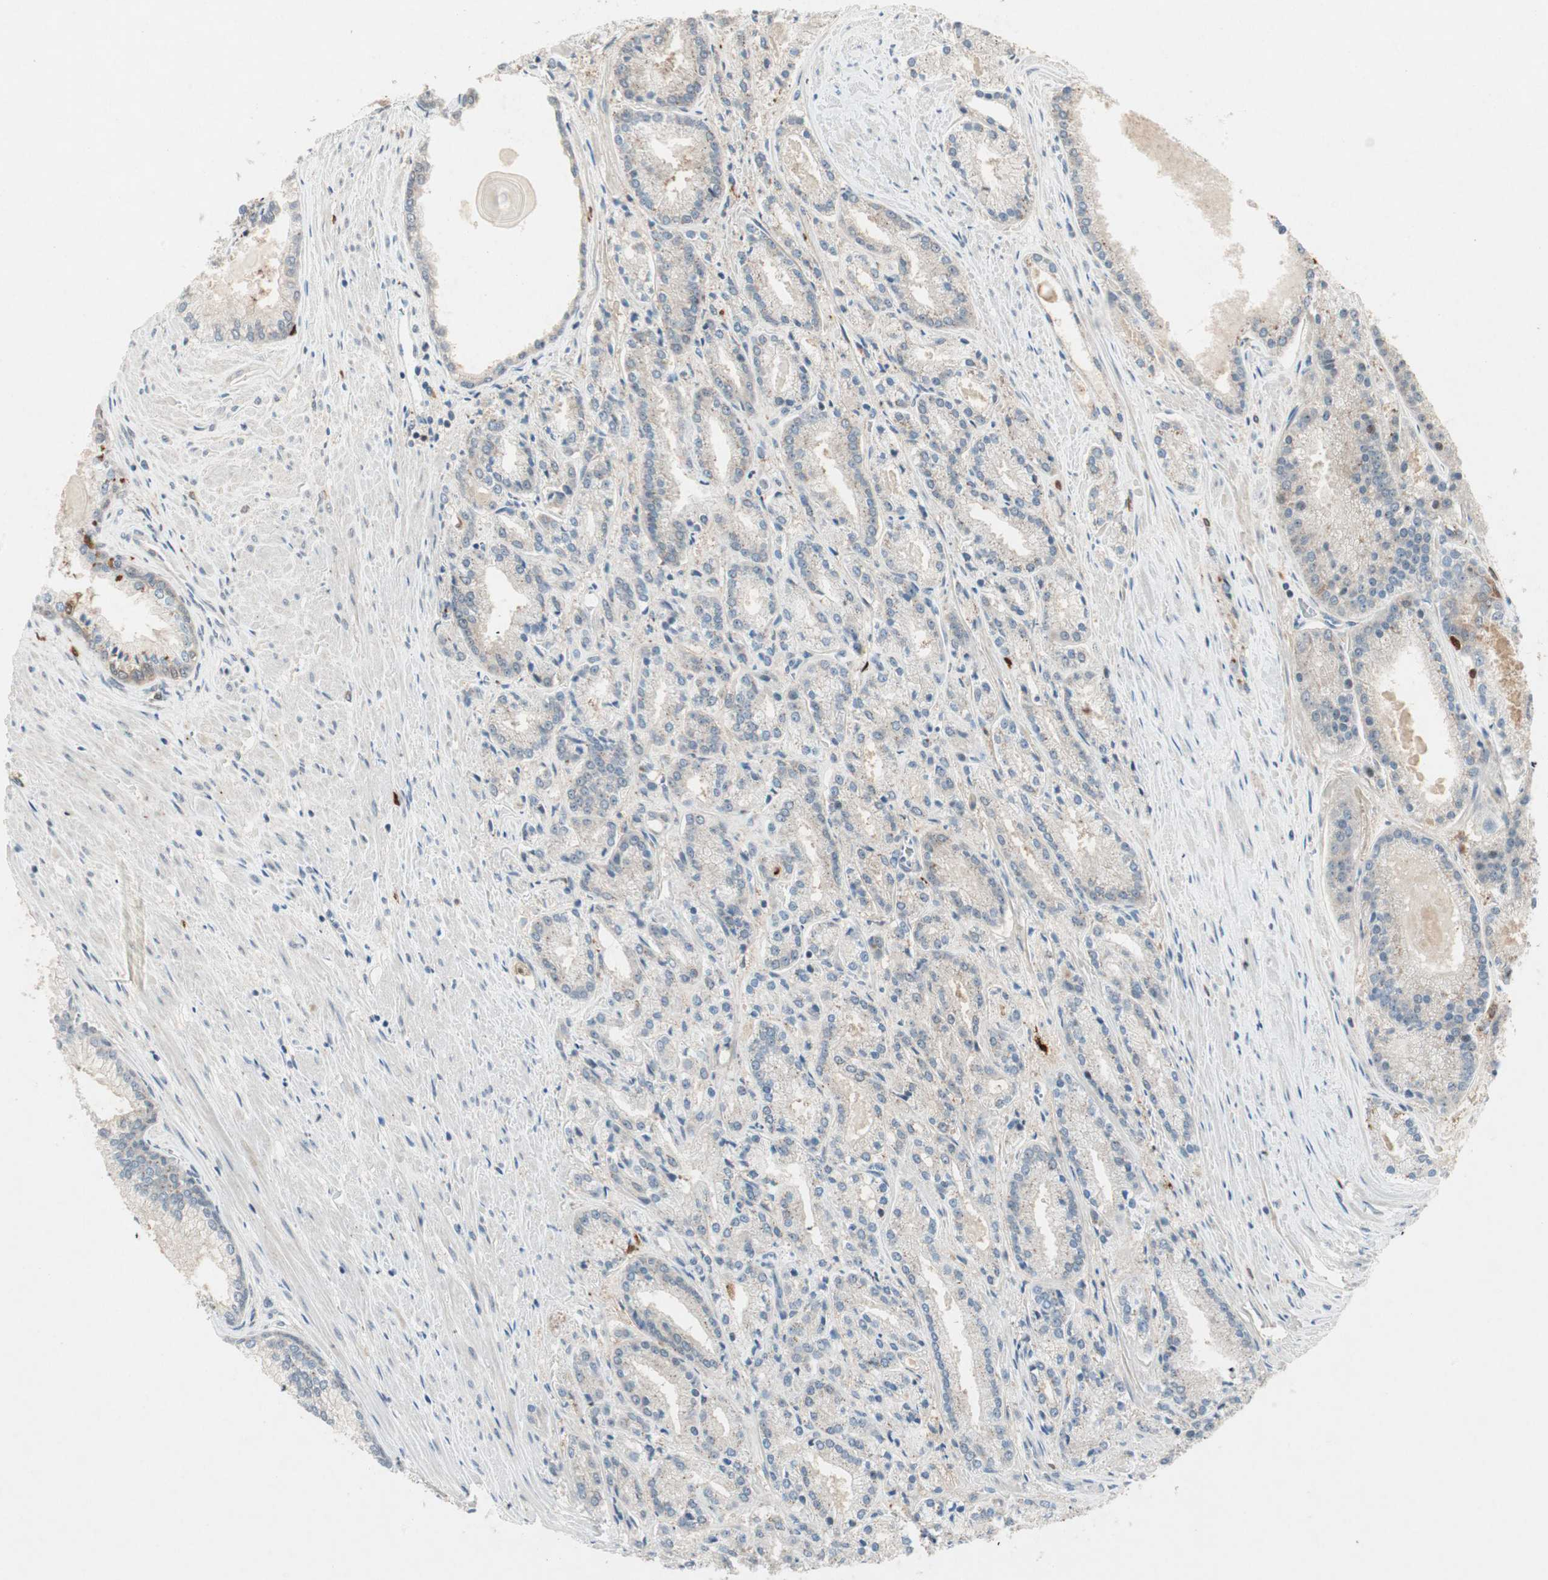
{"staining": {"intensity": "weak", "quantity": "<25%", "location": "cytoplasmic/membranous"}, "tissue": "prostate cancer", "cell_type": "Tumor cells", "image_type": "cancer", "snomed": [{"axis": "morphology", "description": "Adenocarcinoma, Low grade"}, {"axis": "topography", "description": "Prostate"}], "caption": "Immunohistochemistry micrograph of human prostate adenocarcinoma (low-grade) stained for a protein (brown), which reveals no staining in tumor cells. The staining was performed using DAB (3,3'-diaminobenzidine) to visualize the protein expression in brown, while the nuclei were stained in blue with hematoxylin (Magnification: 20x).", "gene": "RTL6", "patient": {"sex": "male", "age": 59}}